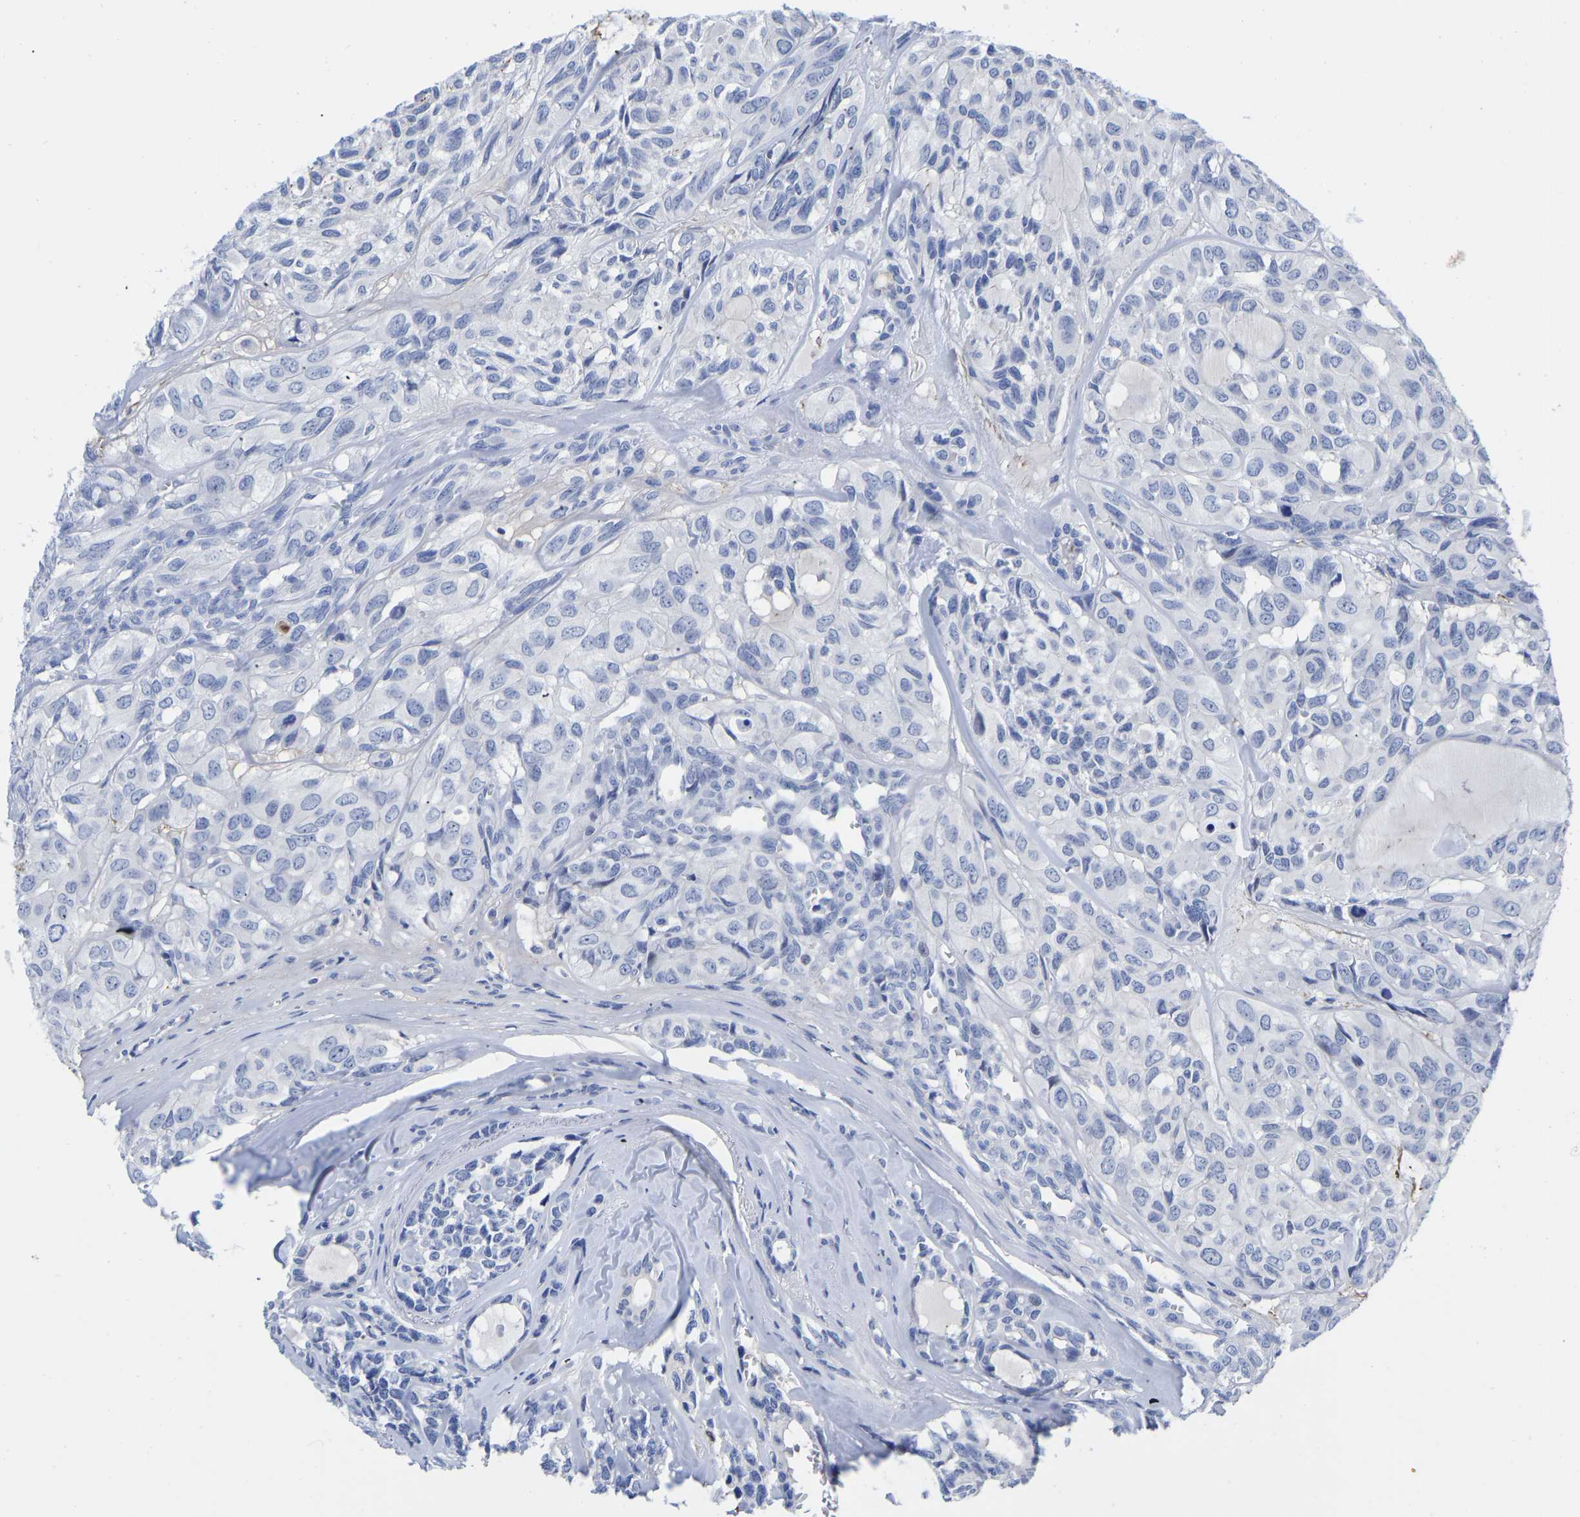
{"staining": {"intensity": "negative", "quantity": "none", "location": "none"}, "tissue": "head and neck cancer", "cell_type": "Tumor cells", "image_type": "cancer", "snomed": [{"axis": "morphology", "description": "Adenocarcinoma, NOS"}, {"axis": "topography", "description": "Salivary gland, NOS"}, {"axis": "topography", "description": "Head-Neck"}], "caption": "Histopathology image shows no protein expression in tumor cells of adenocarcinoma (head and neck) tissue. Brightfield microscopy of immunohistochemistry (IHC) stained with DAB (brown) and hematoxylin (blue), captured at high magnification.", "gene": "GPA33", "patient": {"sex": "female", "age": 76}}